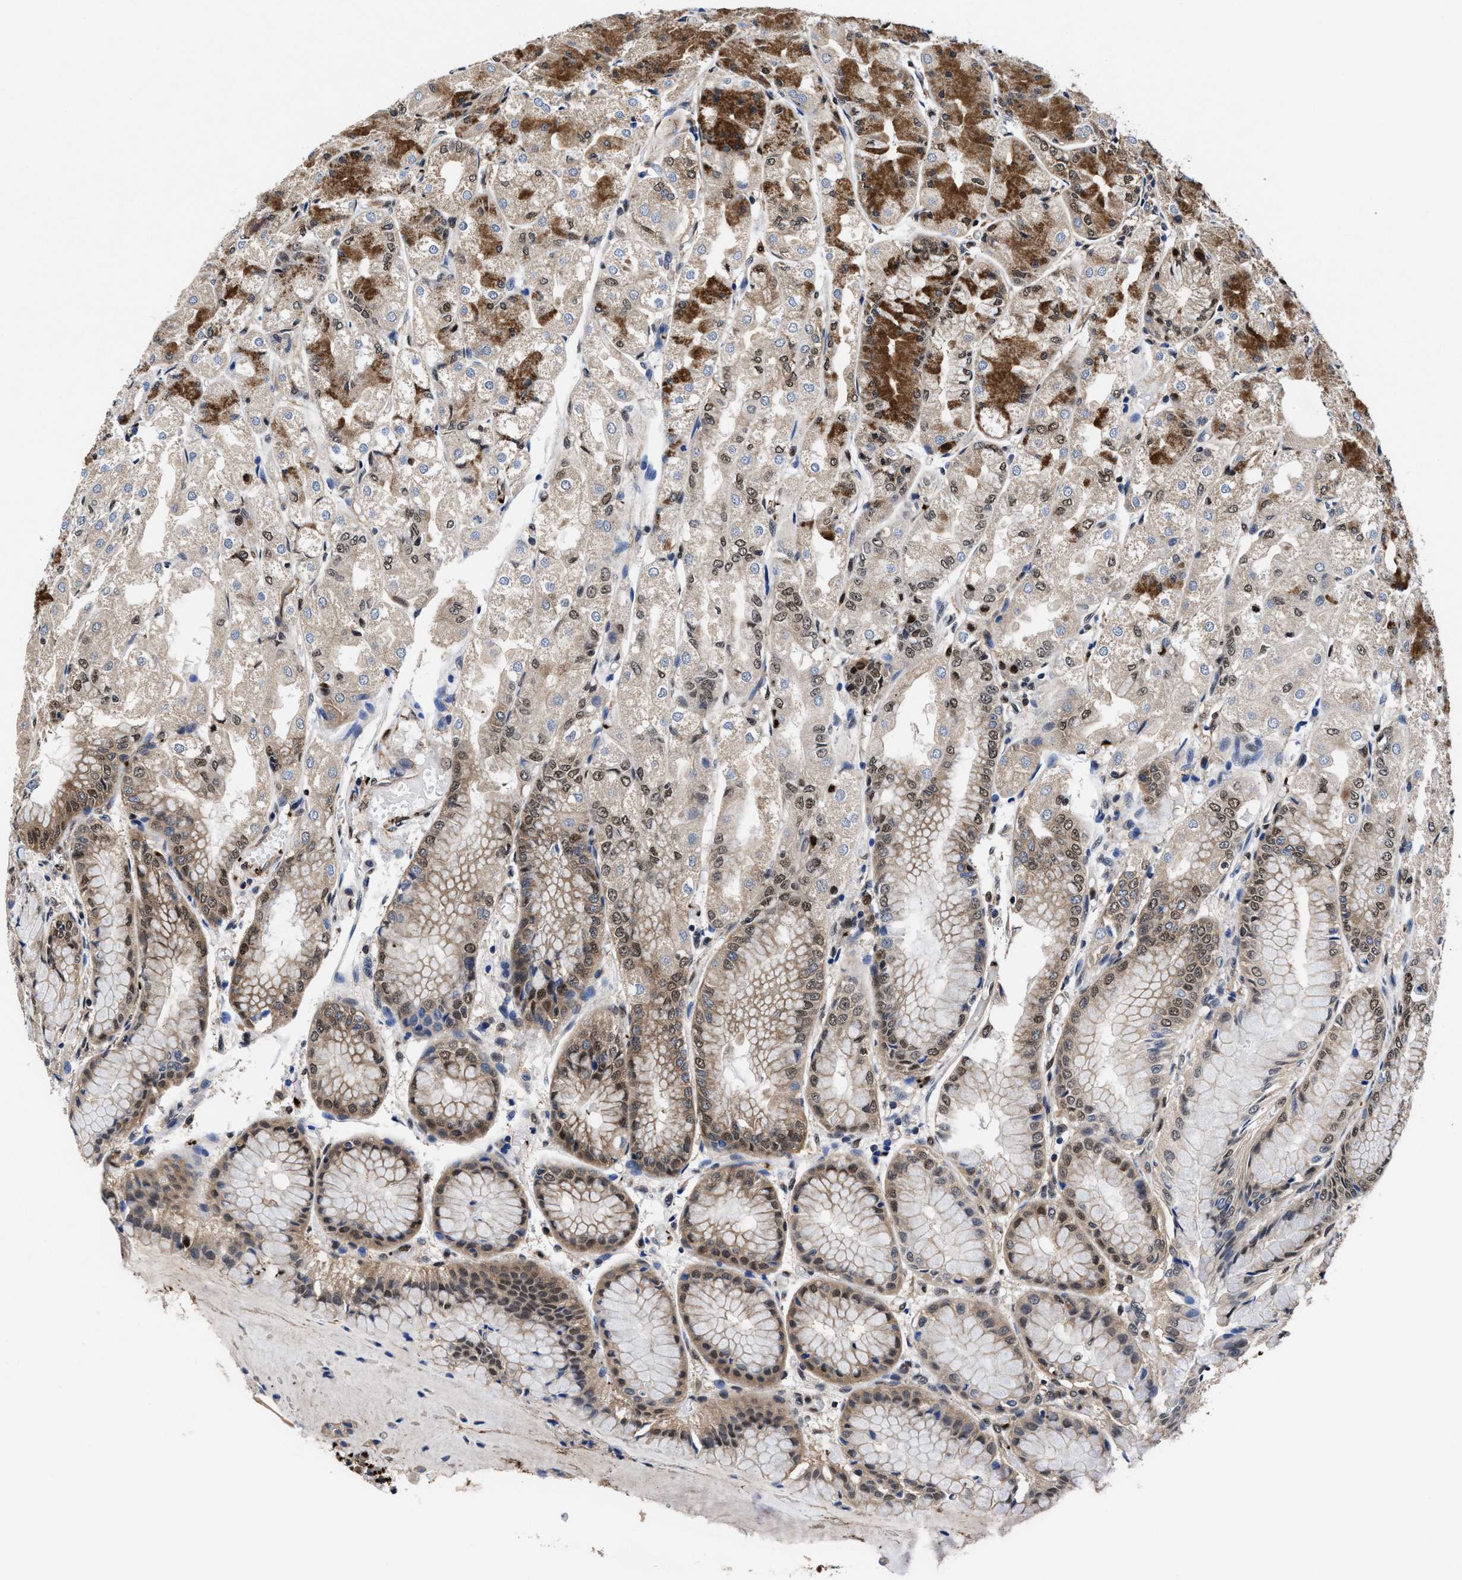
{"staining": {"intensity": "moderate", "quantity": ">75%", "location": "cytoplasmic/membranous,nuclear"}, "tissue": "stomach", "cell_type": "Glandular cells", "image_type": "normal", "snomed": [{"axis": "morphology", "description": "Normal tissue, NOS"}, {"axis": "topography", "description": "Stomach, upper"}], "caption": "The histopathology image reveals immunohistochemical staining of unremarkable stomach. There is moderate cytoplasmic/membranous,nuclear positivity is identified in approximately >75% of glandular cells. (DAB IHC with brightfield microscopy, high magnification).", "gene": "ACLY", "patient": {"sex": "male", "age": 72}}